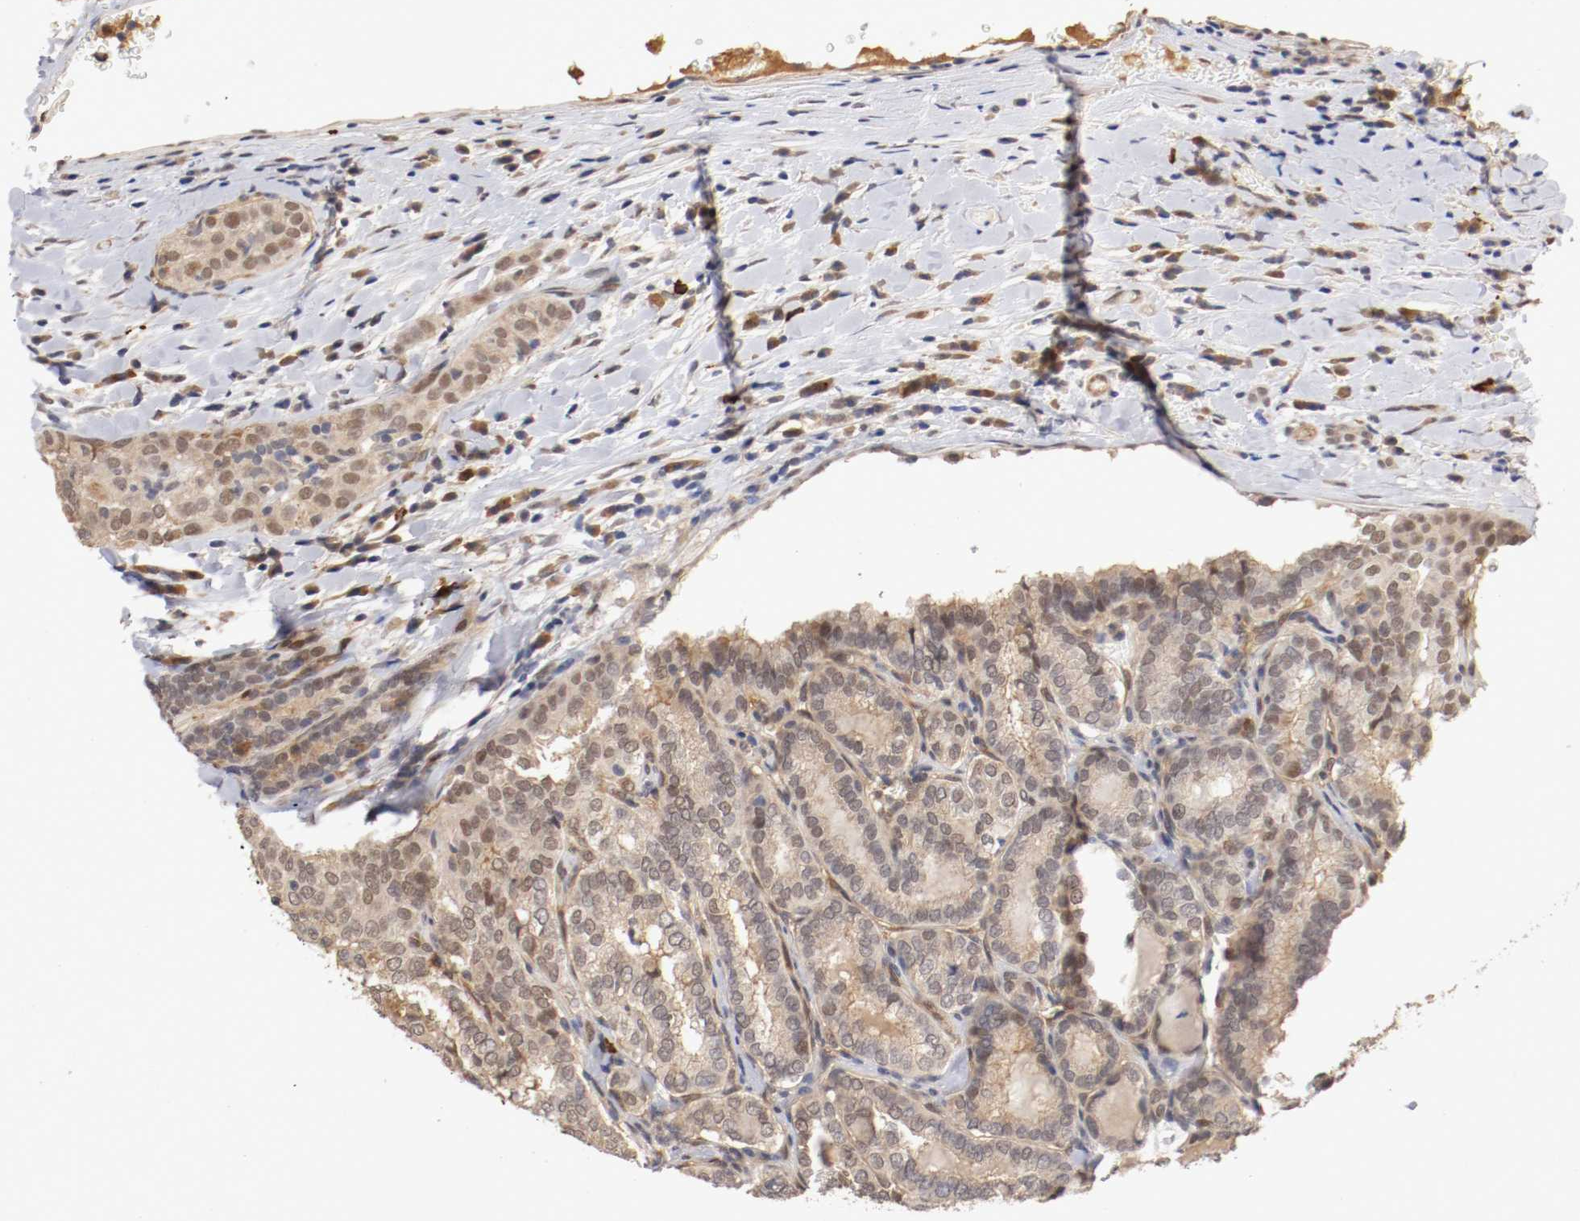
{"staining": {"intensity": "weak", "quantity": ">75%", "location": "cytoplasmic/membranous"}, "tissue": "thyroid cancer", "cell_type": "Tumor cells", "image_type": "cancer", "snomed": [{"axis": "morphology", "description": "Papillary adenocarcinoma, NOS"}, {"axis": "topography", "description": "Thyroid gland"}], "caption": "About >75% of tumor cells in human thyroid cancer (papillary adenocarcinoma) exhibit weak cytoplasmic/membranous protein expression as visualized by brown immunohistochemical staining.", "gene": "DNMT3B", "patient": {"sex": "female", "age": 30}}